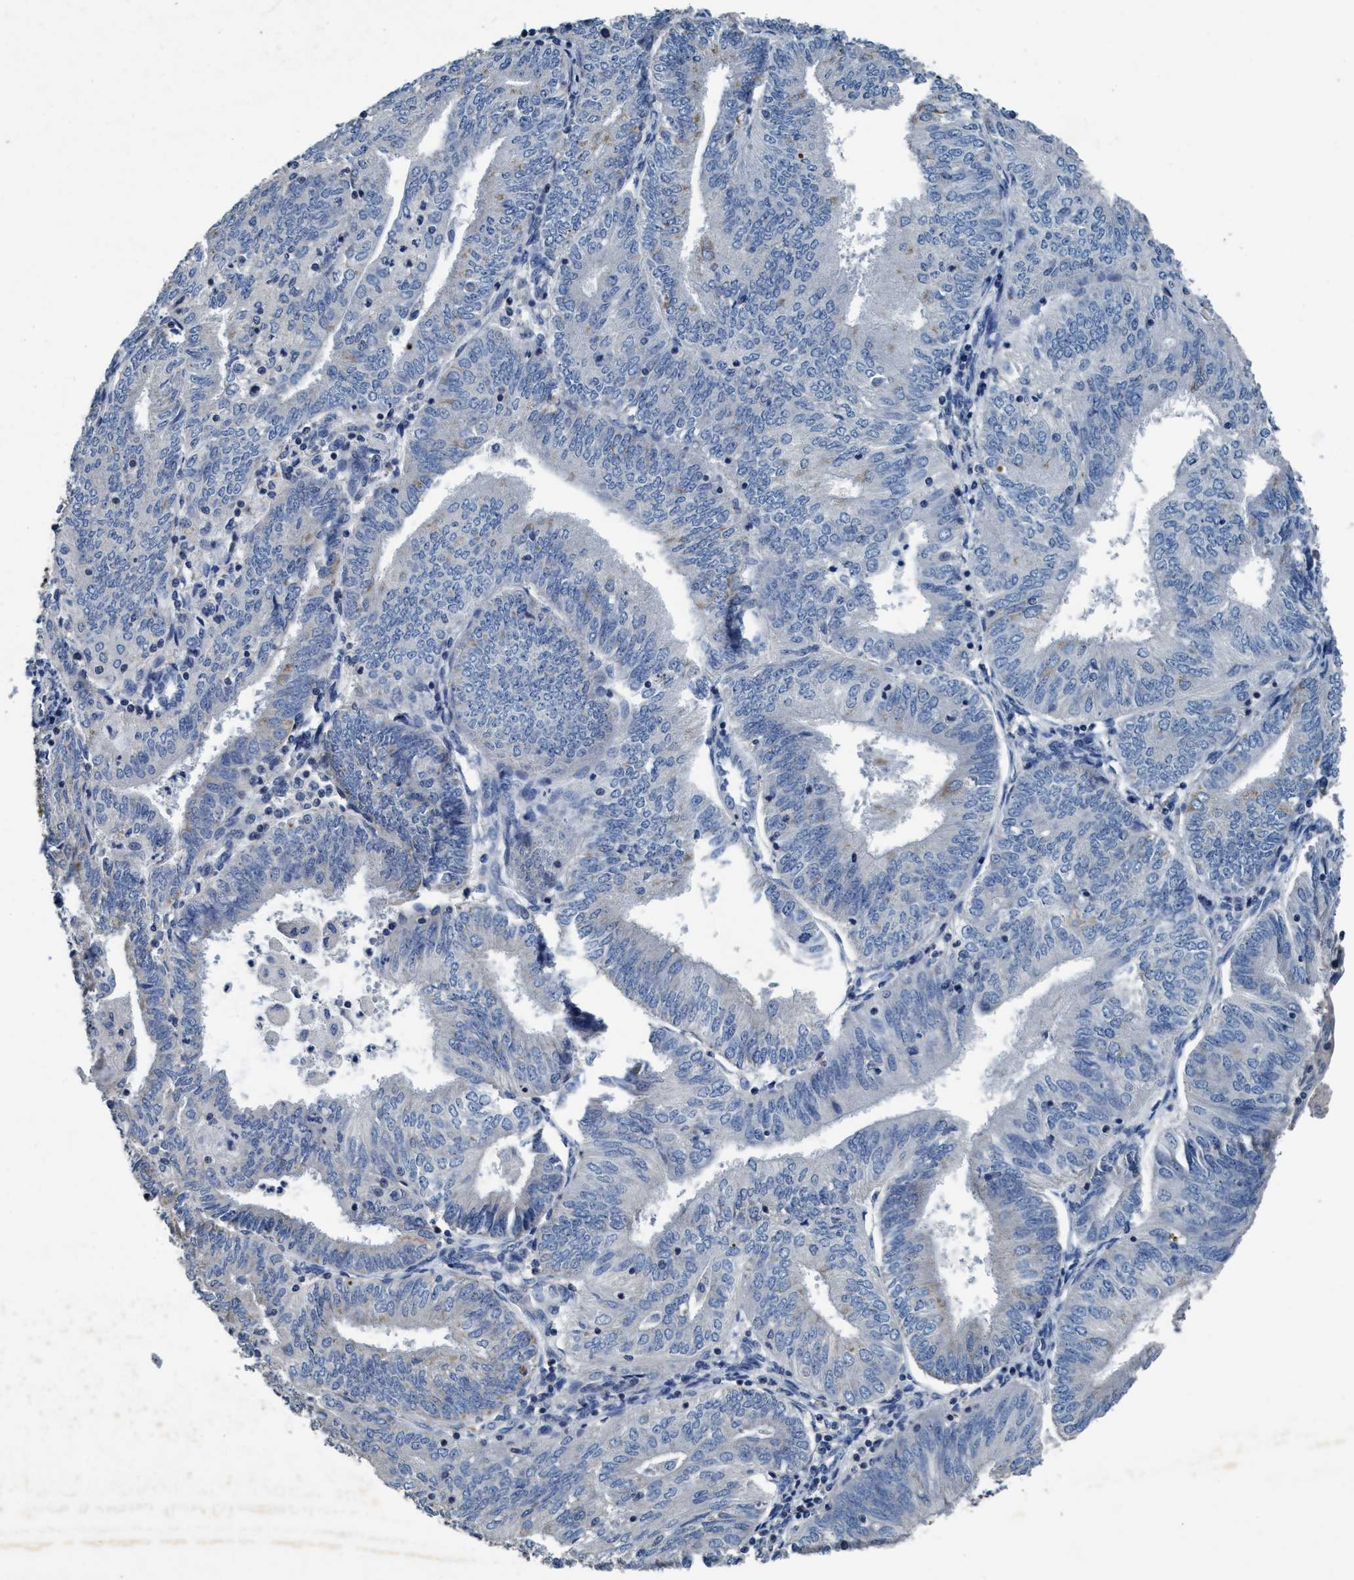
{"staining": {"intensity": "negative", "quantity": "none", "location": "none"}, "tissue": "endometrial cancer", "cell_type": "Tumor cells", "image_type": "cancer", "snomed": [{"axis": "morphology", "description": "Adenocarcinoma, NOS"}, {"axis": "topography", "description": "Endometrium"}], "caption": "Tumor cells are negative for protein expression in human adenocarcinoma (endometrial).", "gene": "ANKFN1", "patient": {"sex": "female", "age": 58}}